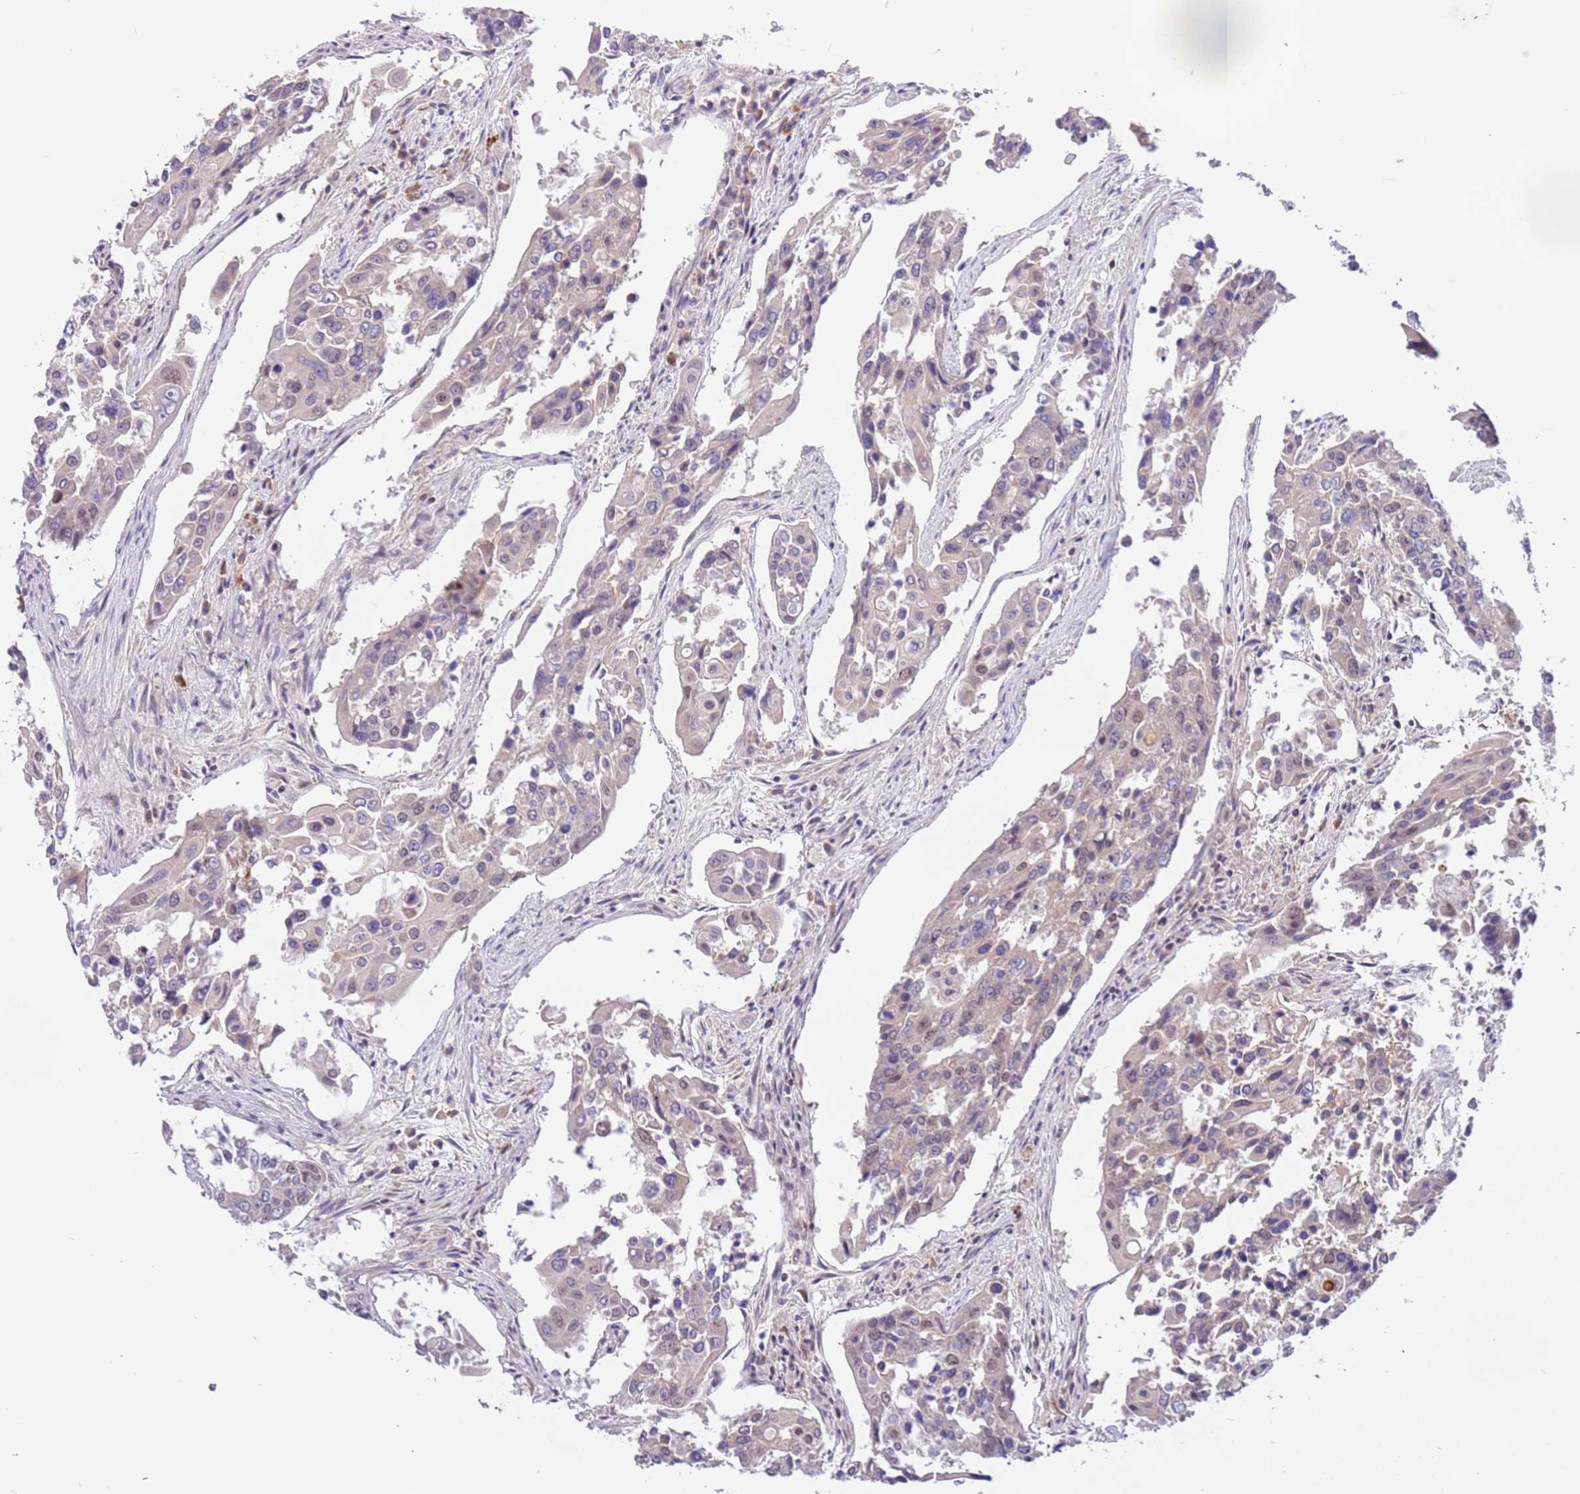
{"staining": {"intensity": "weak", "quantity": "<25%", "location": "nuclear"}, "tissue": "colorectal cancer", "cell_type": "Tumor cells", "image_type": "cancer", "snomed": [{"axis": "morphology", "description": "Adenocarcinoma, NOS"}, {"axis": "topography", "description": "Colon"}], "caption": "The immunohistochemistry histopathology image has no significant expression in tumor cells of colorectal cancer (adenocarcinoma) tissue.", "gene": "MAGEF1", "patient": {"sex": "male", "age": 77}}